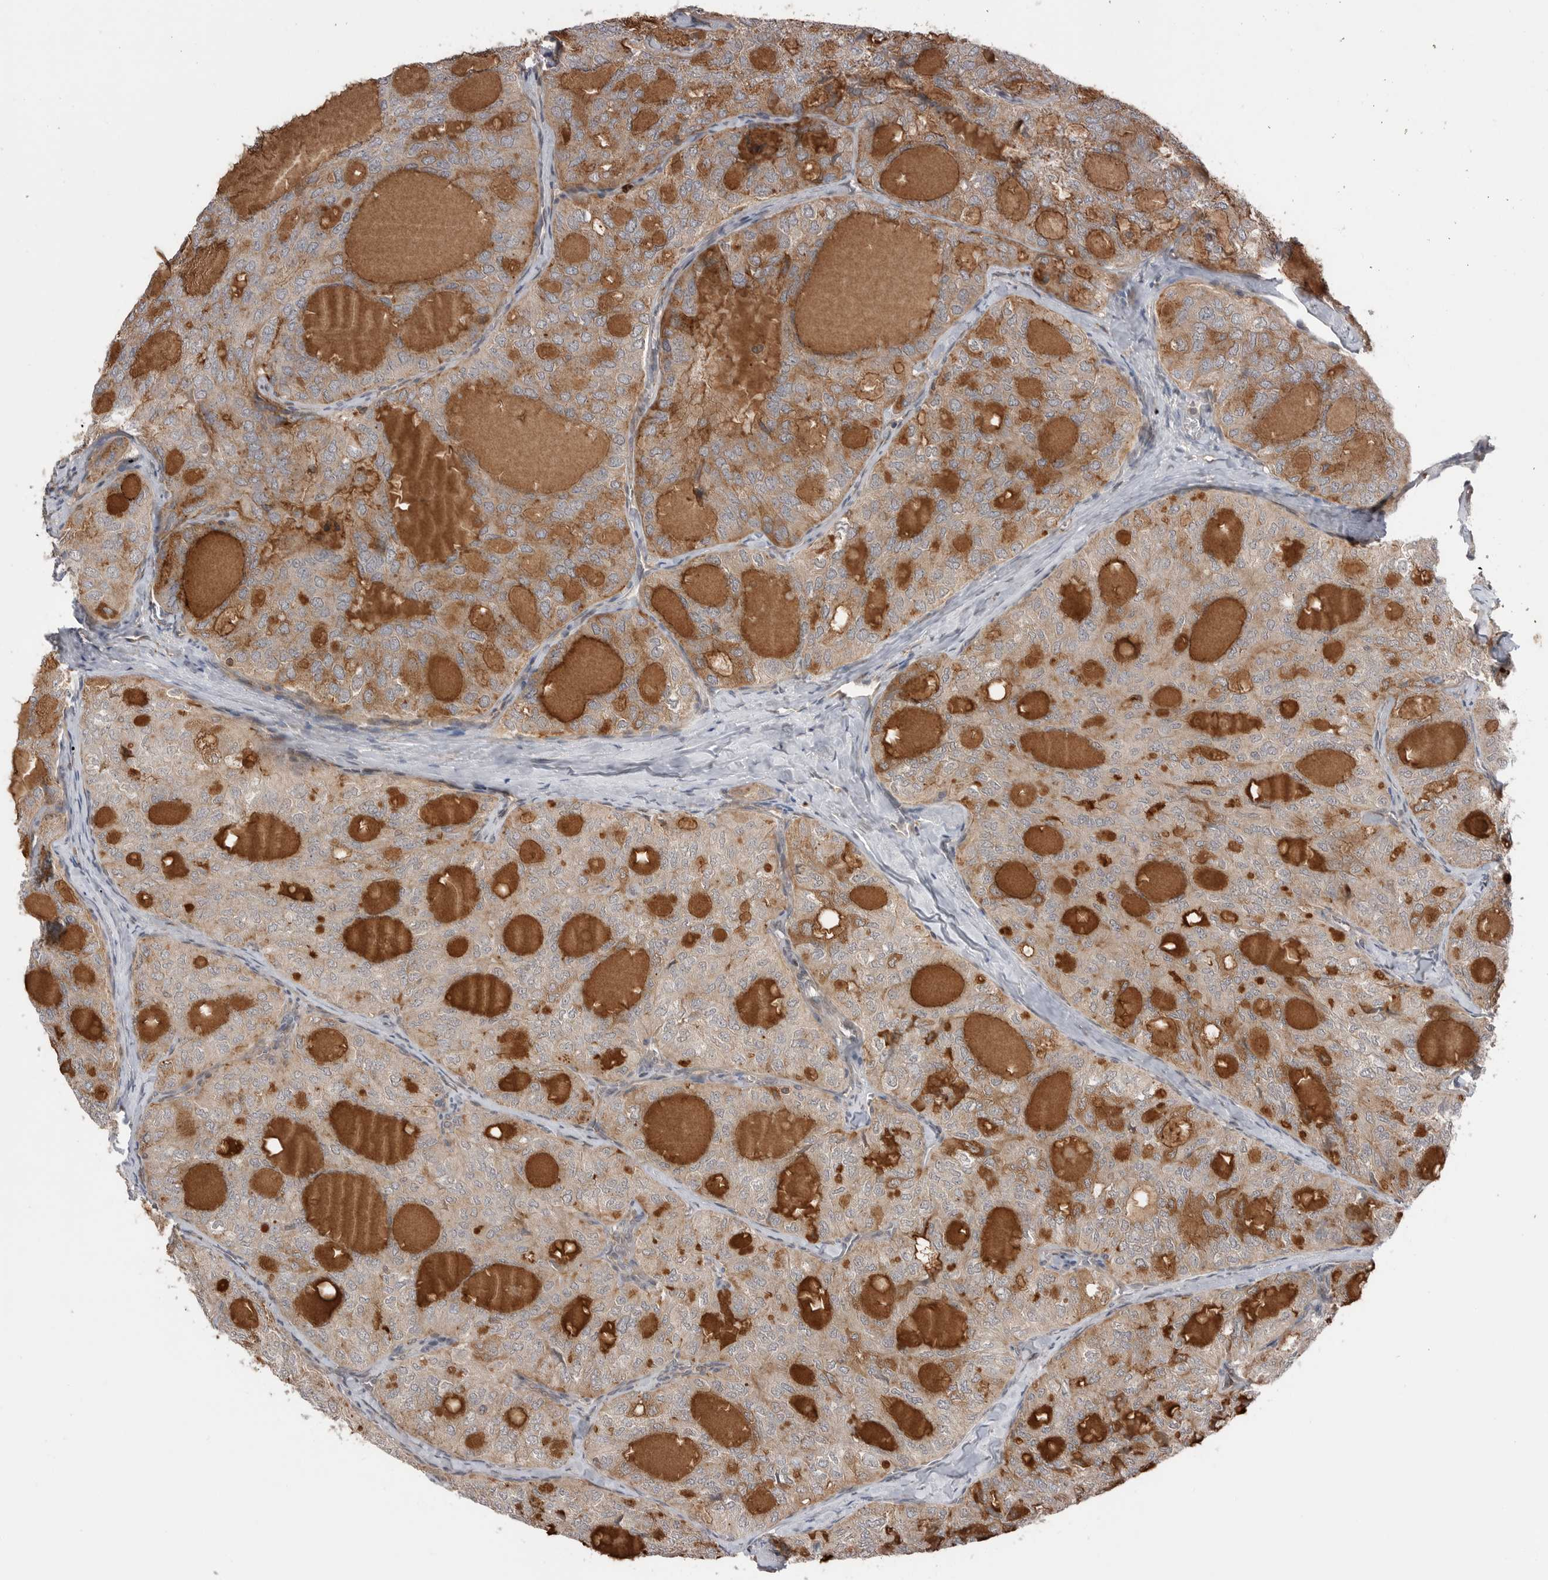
{"staining": {"intensity": "moderate", "quantity": "25%-75%", "location": "cytoplasmic/membranous"}, "tissue": "thyroid cancer", "cell_type": "Tumor cells", "image_type": "cancer", "snomed": [{"axis": "morphology", "description": "Follicular adenoma carcinoma, NOS"}, {"axis": "topography", "description": "Thyroid gland"}], "caption": "High-power microscopy captured an IHC micrograph of thyroid follicular adenoma carcinoma, revealing moderate cytoplasmic/membranous expression in about 25%-75% of tumor cells. (DAB IHC with brightfield microscopy, high magnification).", "gene": "PEAK1", "patient": {"sex": "male", "age": 75}}